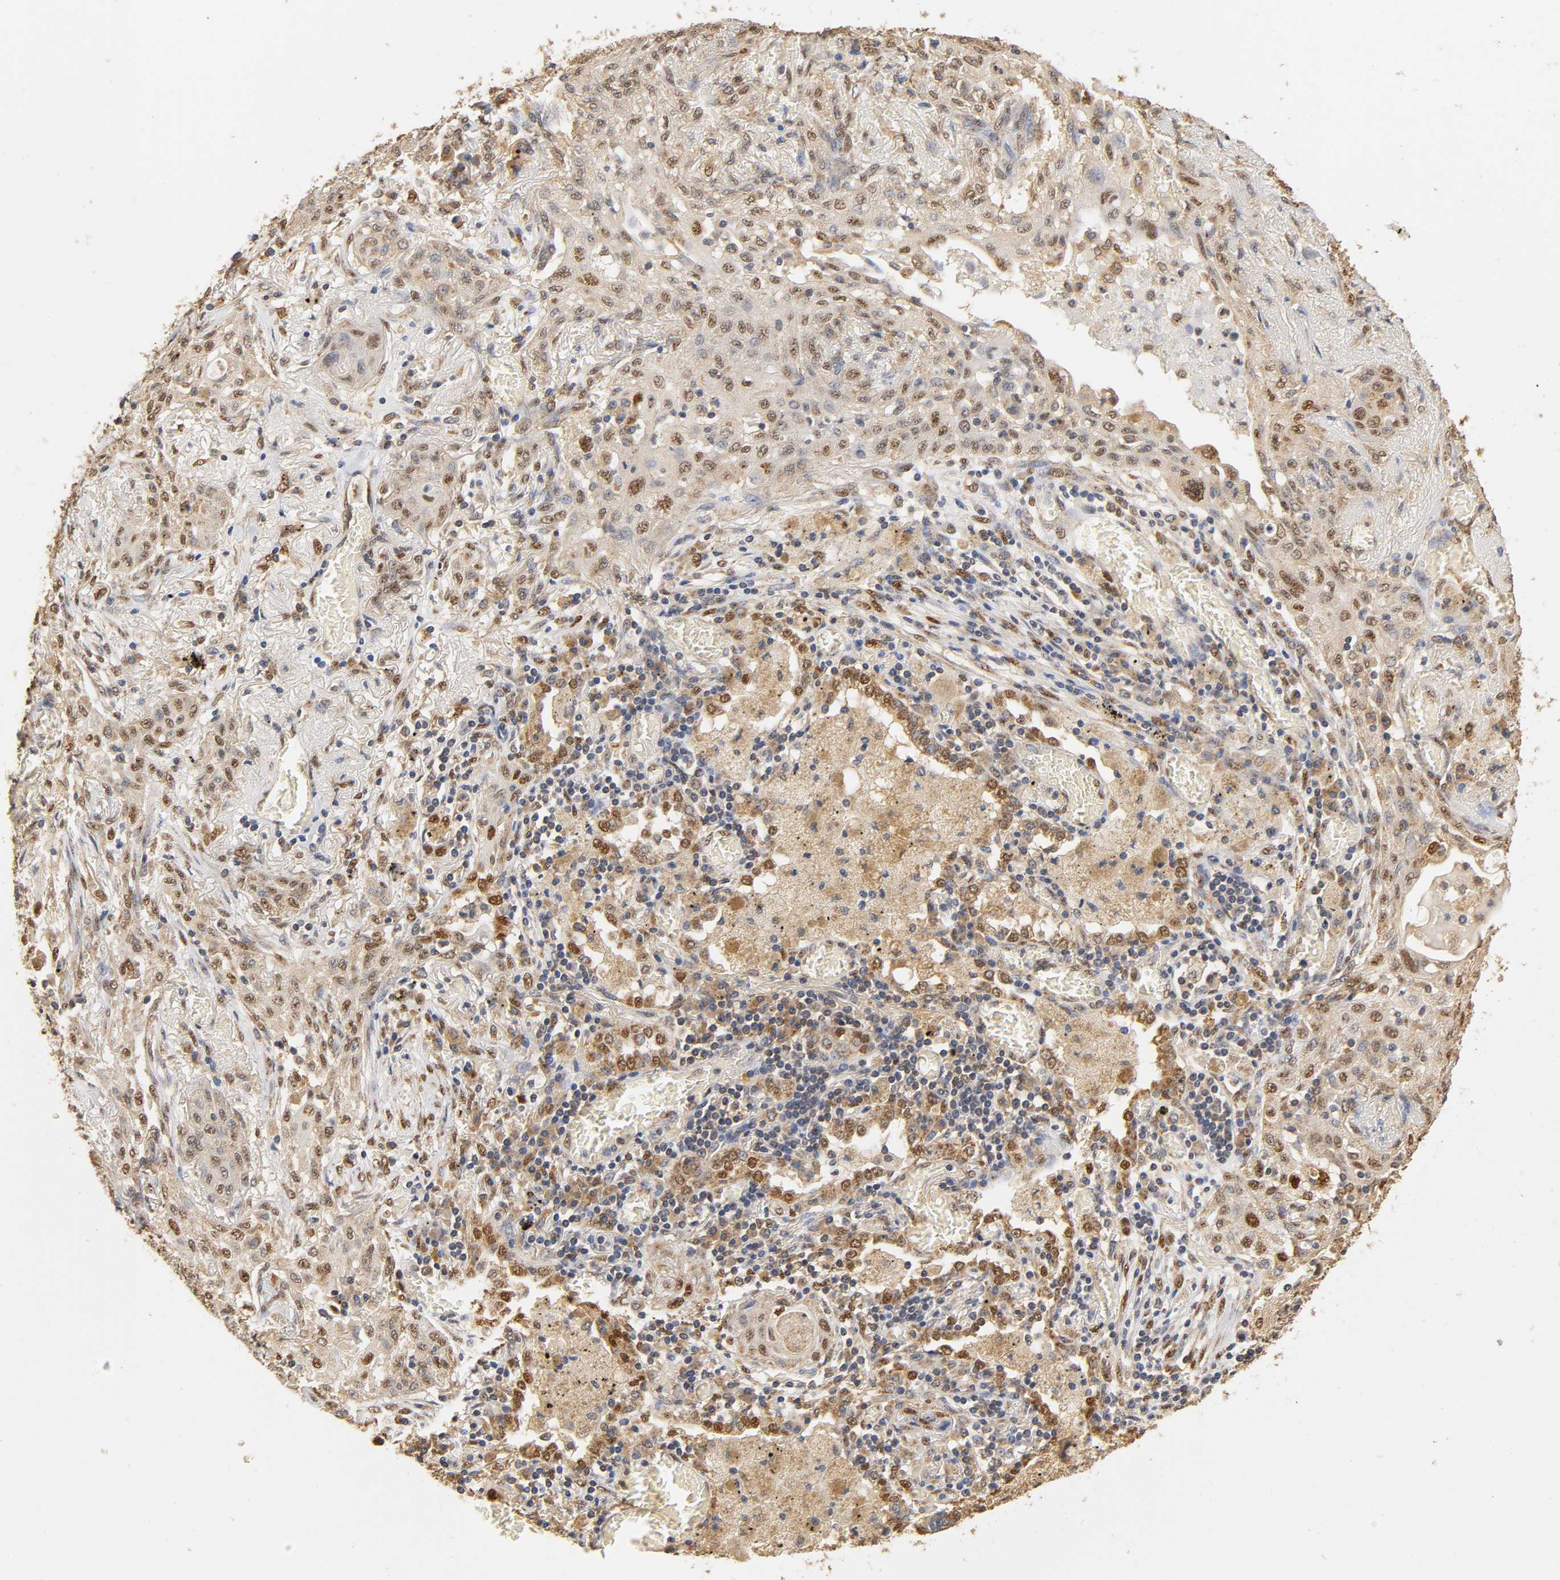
{"staining": {"intensity": "moderate", "quantity": ">75%", "location": "cytoplasmic/membranous"}, "tissue": "lung cancer", "cell_type": "Tumor cells", "image_type": "cancer", "snomed": [{"axis": "morphology", "description": "Squamous cell carcinoma, NOS"}, {"axis": "topography", "description": "Lung"}], "caption": "Immunohistochemical staining of lung cancer displays medium levels of moderate cytoplasmic/membranous staining in approximately >75% of tumor cells.", "gene": "PKN1", "patient": {"sex": "female", "age": 47}}